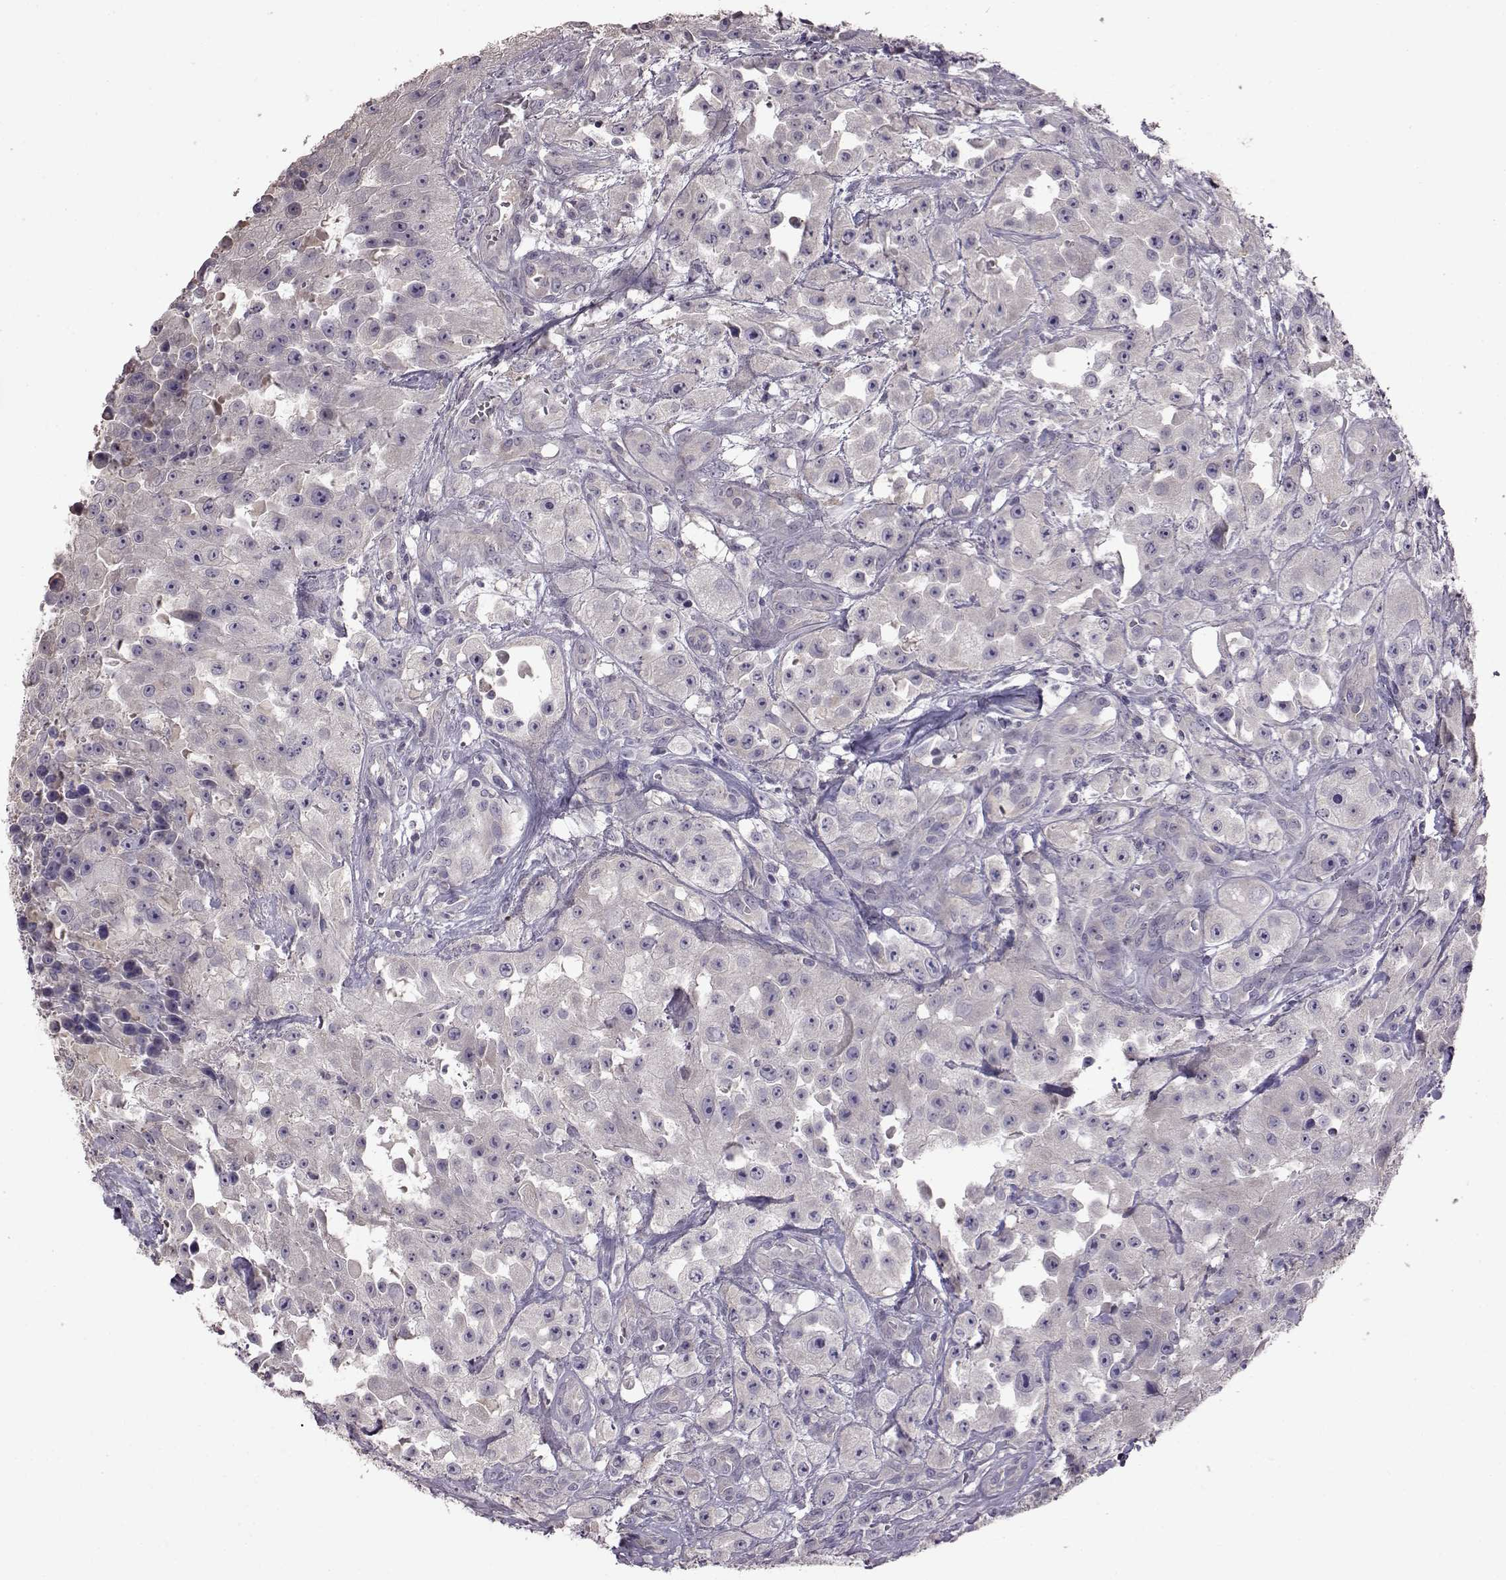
{"staining": {"intensity": "negative", "quantity": "none", "location": "none"}, "tissue": "urothelial cancer", "cell_type": "Tumor cells", "image_type": "cancer", "snomed": [{"axis": "morphology", "description": "Urothelial carcinoma, High grade"}, {"axis": "topography", "description": "Urinary bladder"}], "caption": "There is no significant positivity in tumor cells of high-grade urothelial carcinoma.", "gene": "ADGRG2", "patient": {"sex": "male", "age": 79}}